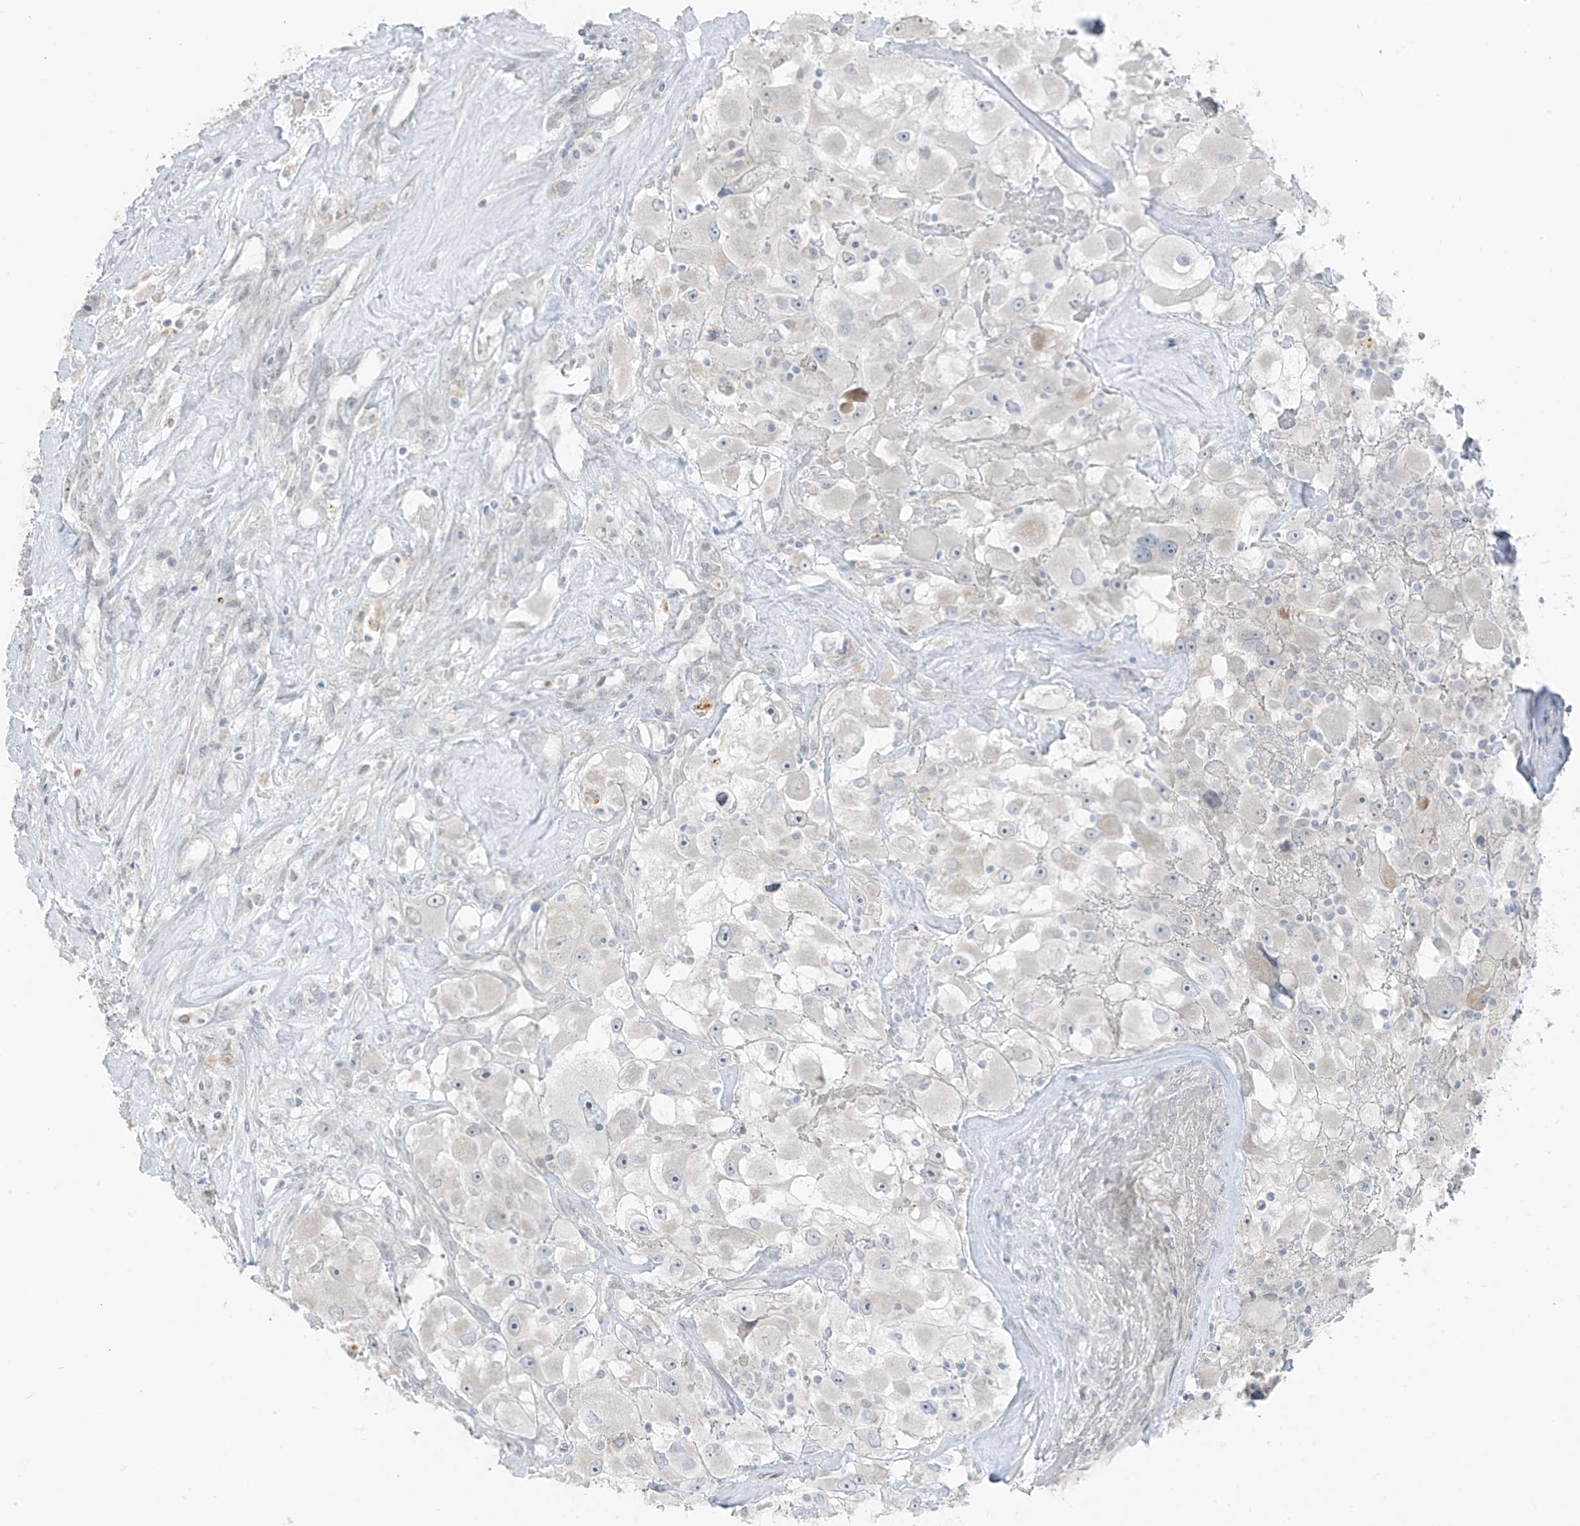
{"staining": {"intensity": "negative", "quantity": "none", "location": "none"}, "tissue": "renal cancer", "cell_type": "Tumor cells", "image_type": "cancer", "snomed": [{"axis": "morphology", "description": "Adenocarcinoma, NOS"}, {"axis": "topography", "description": "Kidney"}], "caption": "There is no significant positivity in tumor cells of renal cancer (adenocarcinoma). The staining was performed using DAB to visualize the protein expression in brown, while the nuclei were stained in blue with hematoxylin (Magnification: 20x).", "gene": "PRDM6", "patient": {"sex": "female", "age": 52}}